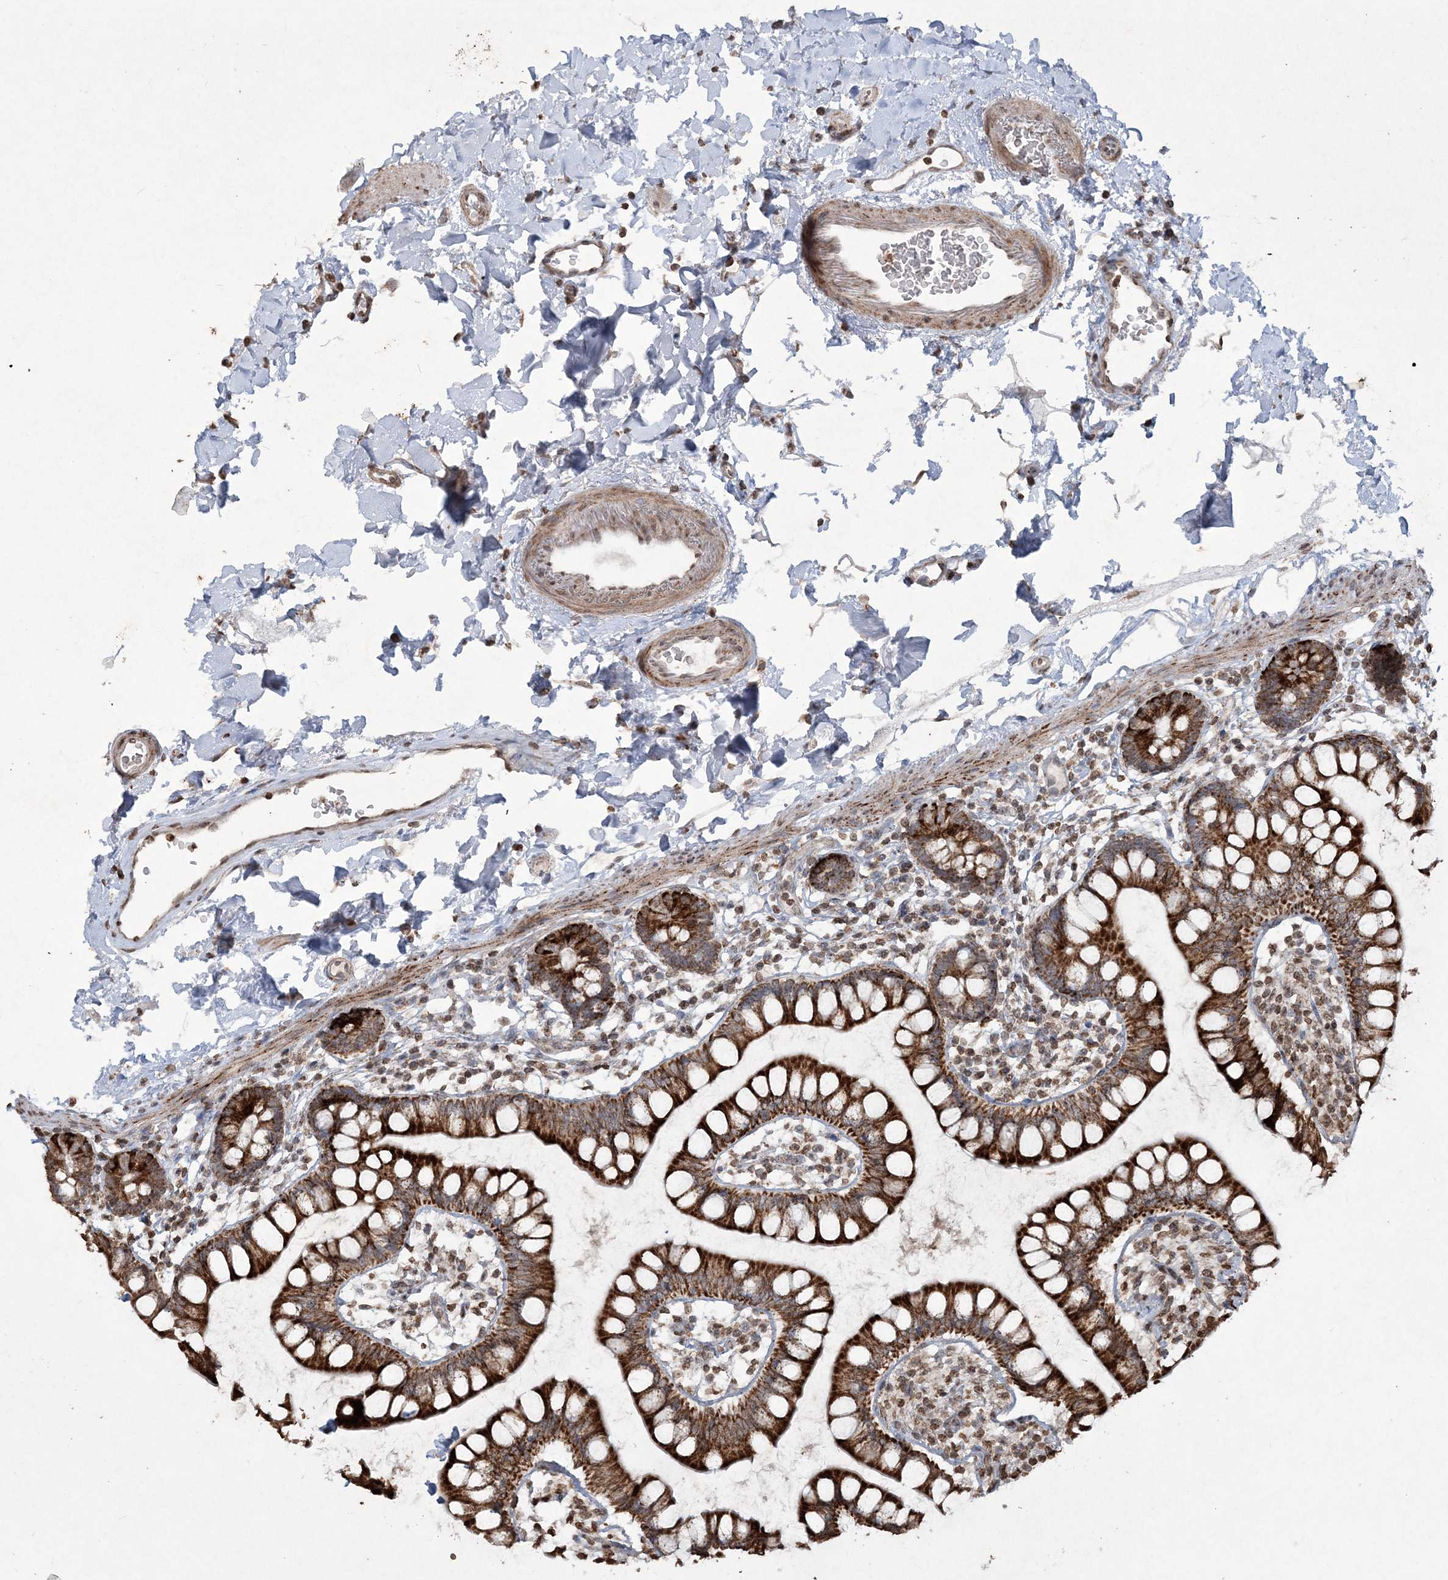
{"staining": {"intensity": "strong", "quantity": ">75%", "location": "cytoplasmic/membranous"}, "tissue": "small intestine", "cell_type": "Glandular cells", "image_type": "normal", "snomed": [{"axis": "morphology", "description": "Normal tissue, NOS"}, {"axis": "topography", "description": "Small intestine"}], "caption": "Small intestine stained with immunohistochemistry exhibits strong cytoplasmic/membranous positivity in approximately >75% of glandular cells.", "gene": "TTC7A", "patient": {"sex": "female", "age": 84}}